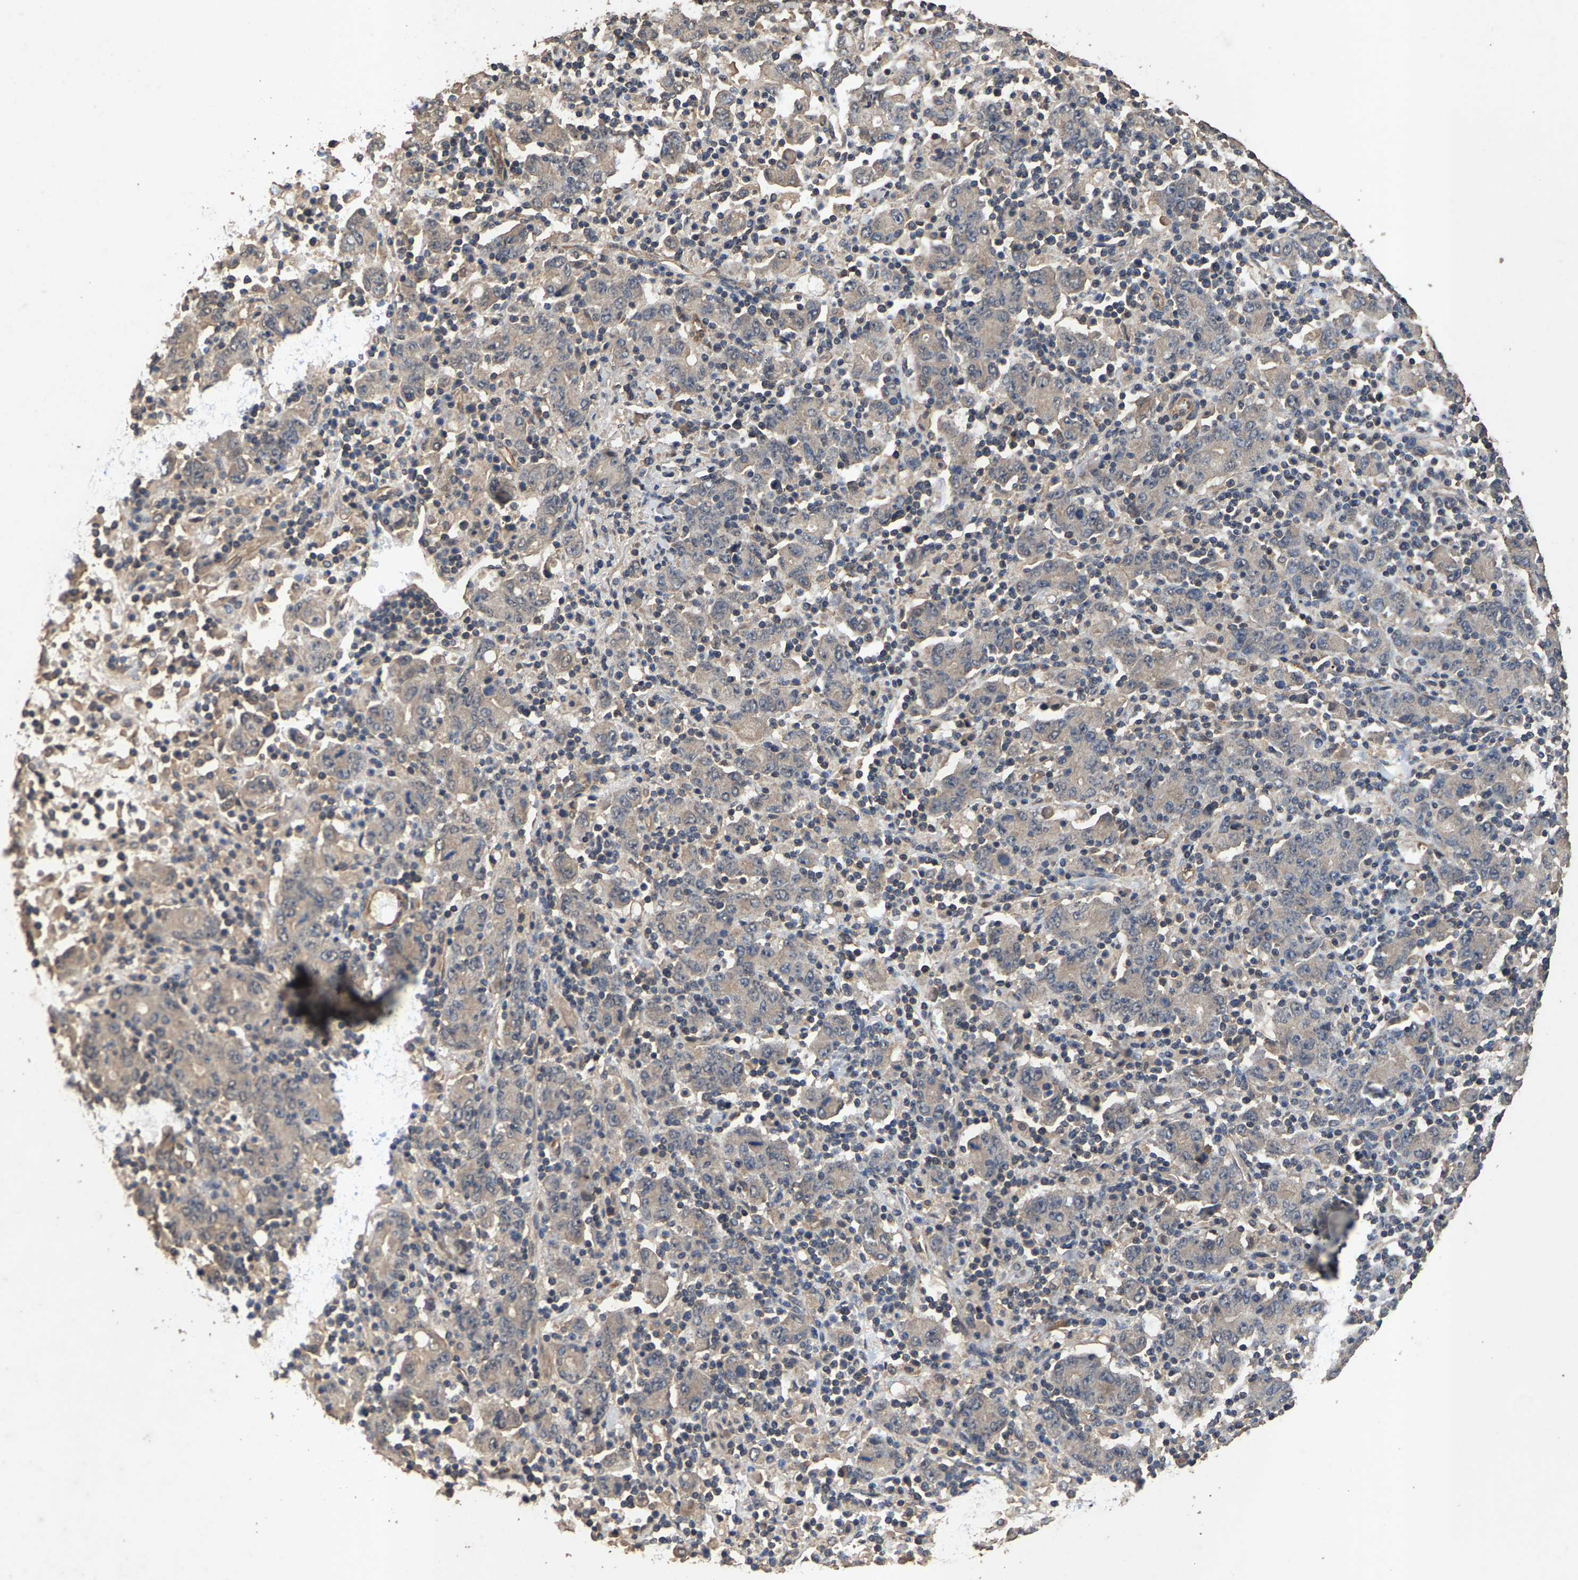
{"staining": {"intensity": "weak", "quantity": "<25%", "location": "cytoplasmic/membranous"}, "tissue": "stomach cancer", "cell_type": "Tumor cells", "image_type": "cancer", "snomed": [{"axis": "morphology", "description": "Adenocarcinoma, NOS"}, {"axis": "topography", "description": "Stomach, upper"}], "caption": "Tumor cells are negative for protein expression in human stomach cancer (adenocarcinoma).", "gene": "HTRA3", "patient": {"sex": "male", "age": 69}}